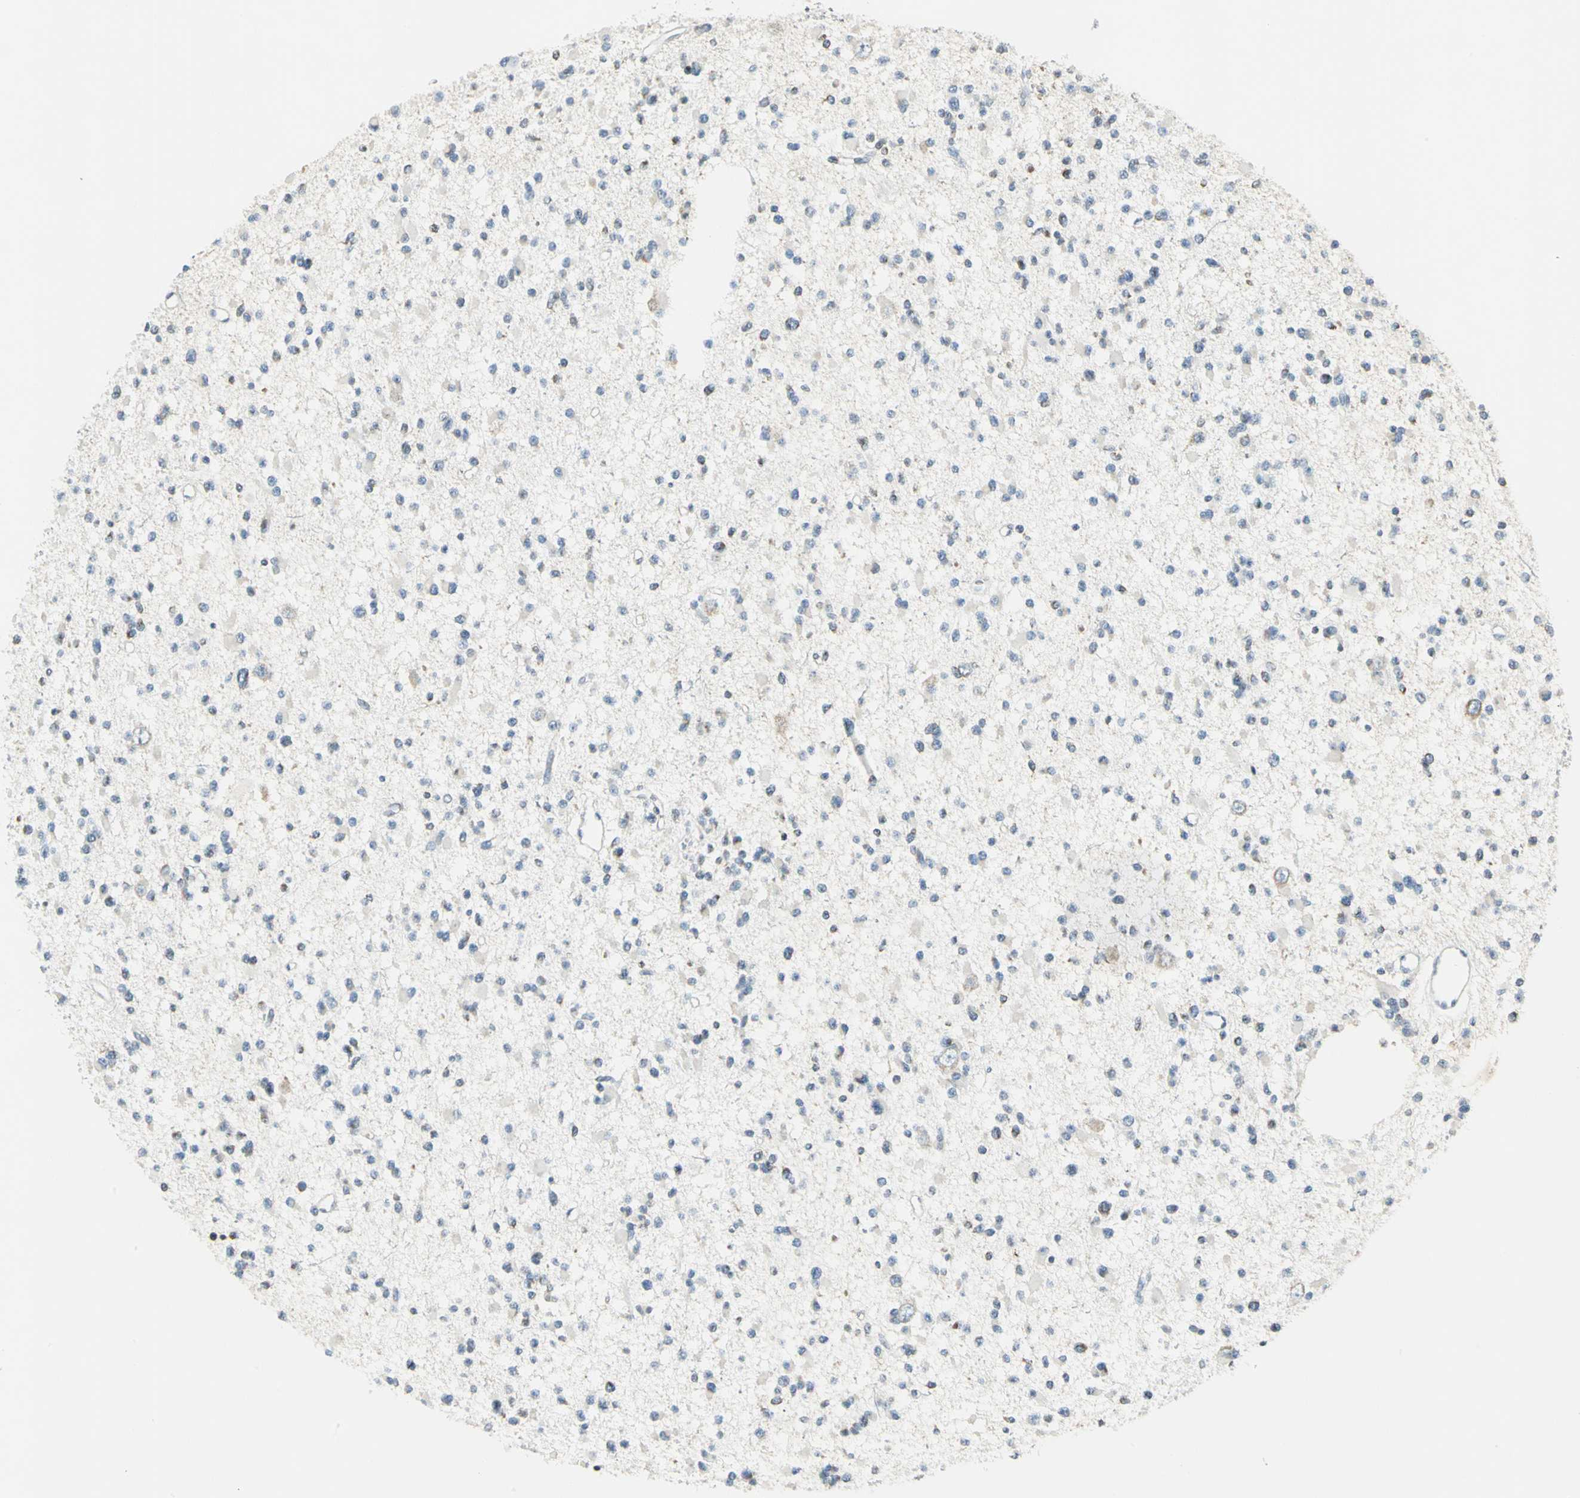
{"staining": {"intensity": "weak", "quantity": "25%-75%", "location": "cytoplasmic/membranous"}, "tissue": "glioma", "cell_type": "Tumor cells", "image_type": "cancer", "snomed": [{"axis": "morphology", "description": "Glioma, malignant, Low grade"}, {"axis": "topography", "description": "Brain"}], "caption": "This is an image of immunohistochemistry staining of malignant glioma (low-grade), which shows weak staining in the cytoplasmic/membranous of tumor cells.", "gene": "USP40", "patient": {"sex": "female", "age": 22}}